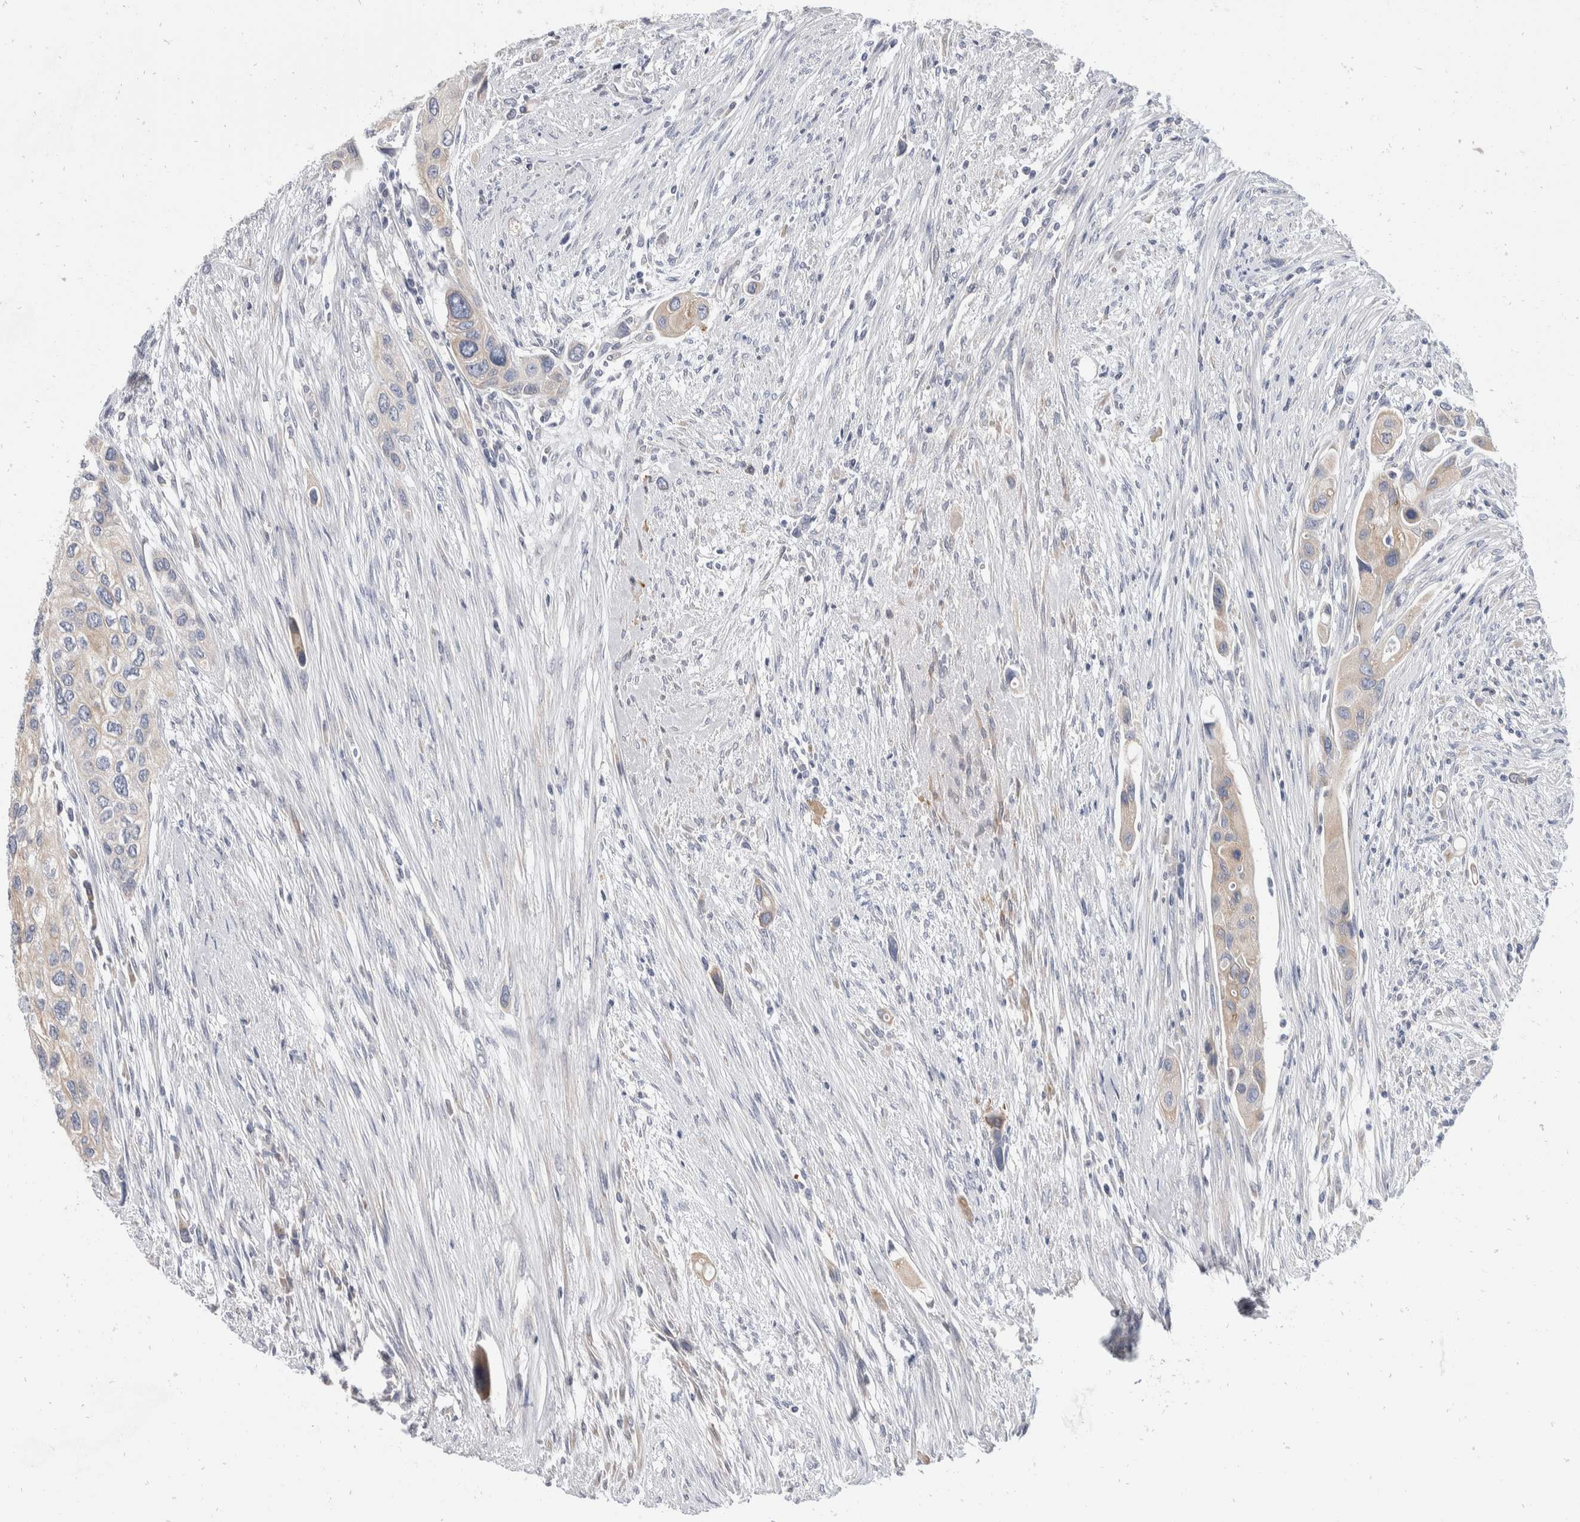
{"staining": {"intensity": "moderate", "quantity": "<25%", "location": "cytoplasmic/membranous"}, "tissue": "urothelial cancer", "cell_type": "Tumor cells", "image_type": "cancer", "snomed": [{"axis": "morphology", "description": "Urothelial carcinoma, High grade"}, {"axis": "topography", "description": "Urinary bladder"}], "caption": "A photomicrograph of human urothelial carcinoma (high-grade) stained for a protein reveals moderate cytoplasmic/membranous brown staining in tumor cells.", "gene": "TMEM245", "patient": {"sex": "female", "age": 56}}